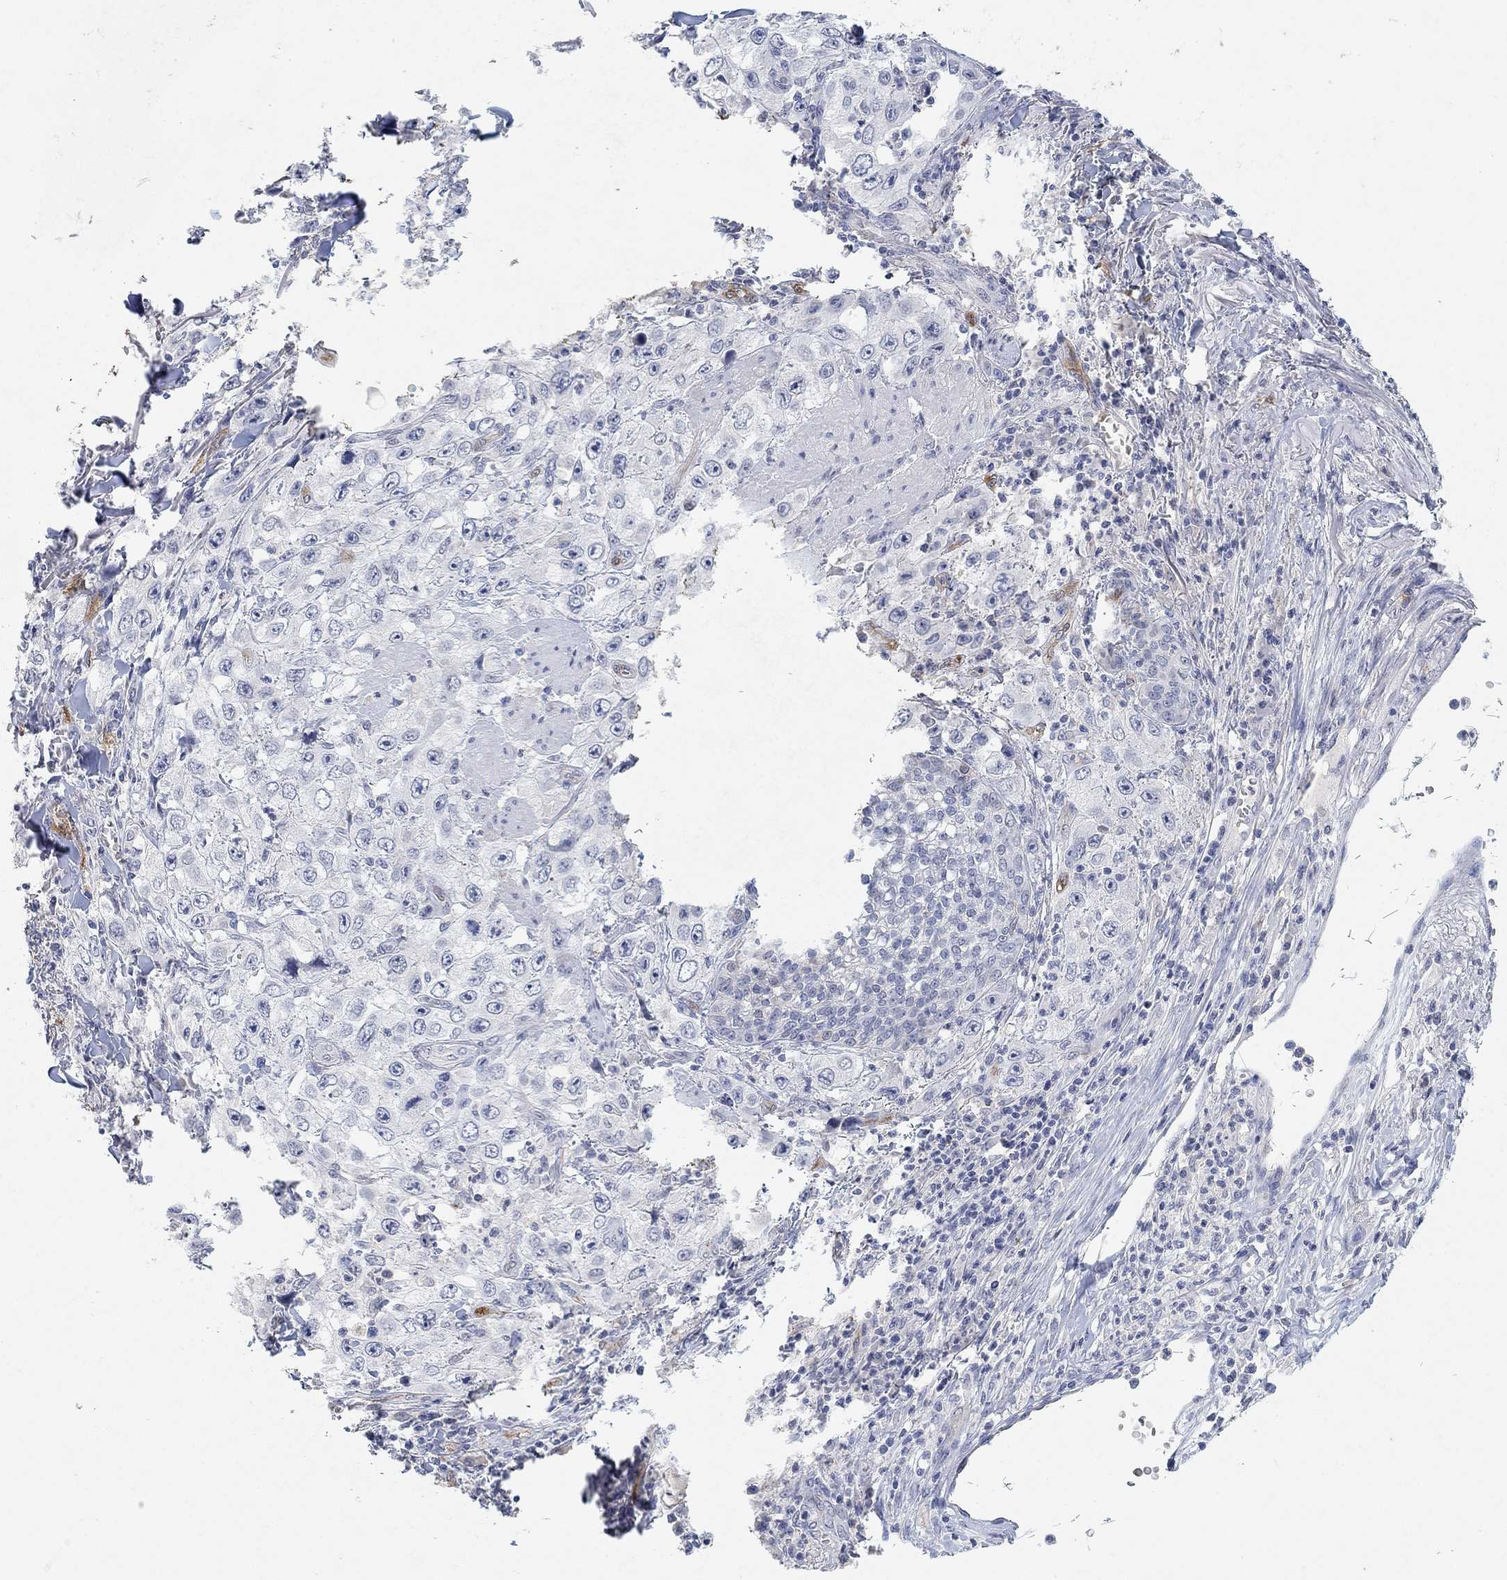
{"staining": {"intensity": "negative", "quantity": "none", "location": "none"}, "tissue": "skin cancer", "cell_type": "Tumor cells", "image_type": "cancer", "snomed": [{"axis": "morphology", "description": "Squamous cell carcinoma, NOS"}, {"axis": "topography", "description": "Skin"}], "caption": "Immunohistochemistry photomicrograph of neoplastic tissue: skin squamous cell carcinoma stained with DAB displays no significant protein staining in tumor cells. (DAB (3,3'-diaminobenzidine) immunohistochemistry (IHC), high magnification).", "gene": "VAT1L", "patient": {"sex": "male", "age": 82}}